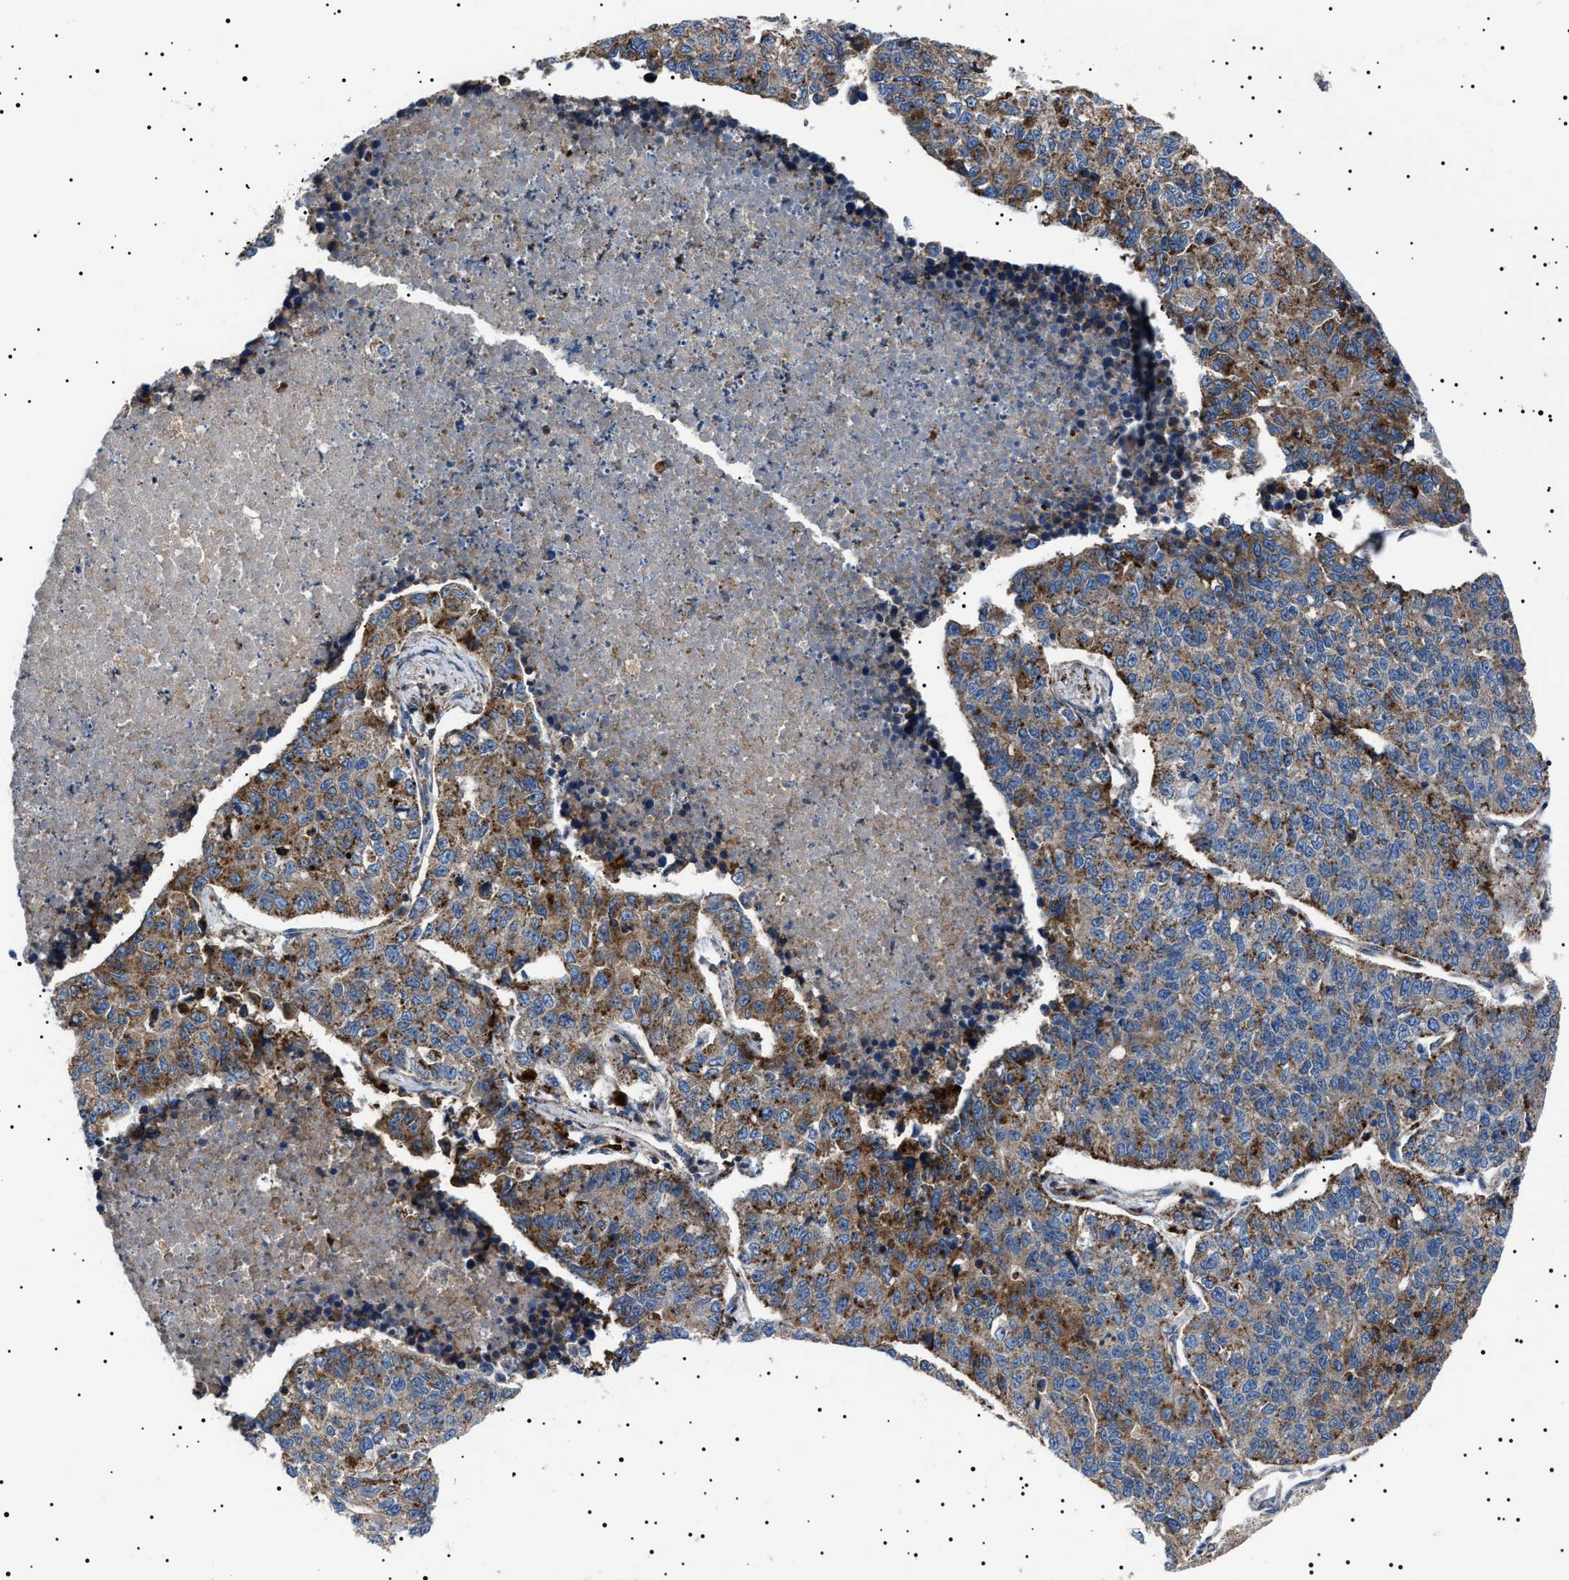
{"staining": {"intensity": "moderate", "quantity": "25%-75%", "location": "cytoplasmic/membranous"}, "tissue": "lung cancer", "cell_type": "Tumor cells", "image_type": "cancer", "snomed": [{"axis": "morphology", "description": "Adenocarcinoma, NOS"}, {"axis": "topography", "description": "Lung"}], "caption": "A medium amount of moderate cytoplasmic/membranous positivity is identified in approximately 25%-75% of tumor cells in lung cancer tissue.", "gene": "NEU1", "patient": {"sex": "male", "age": 49}}